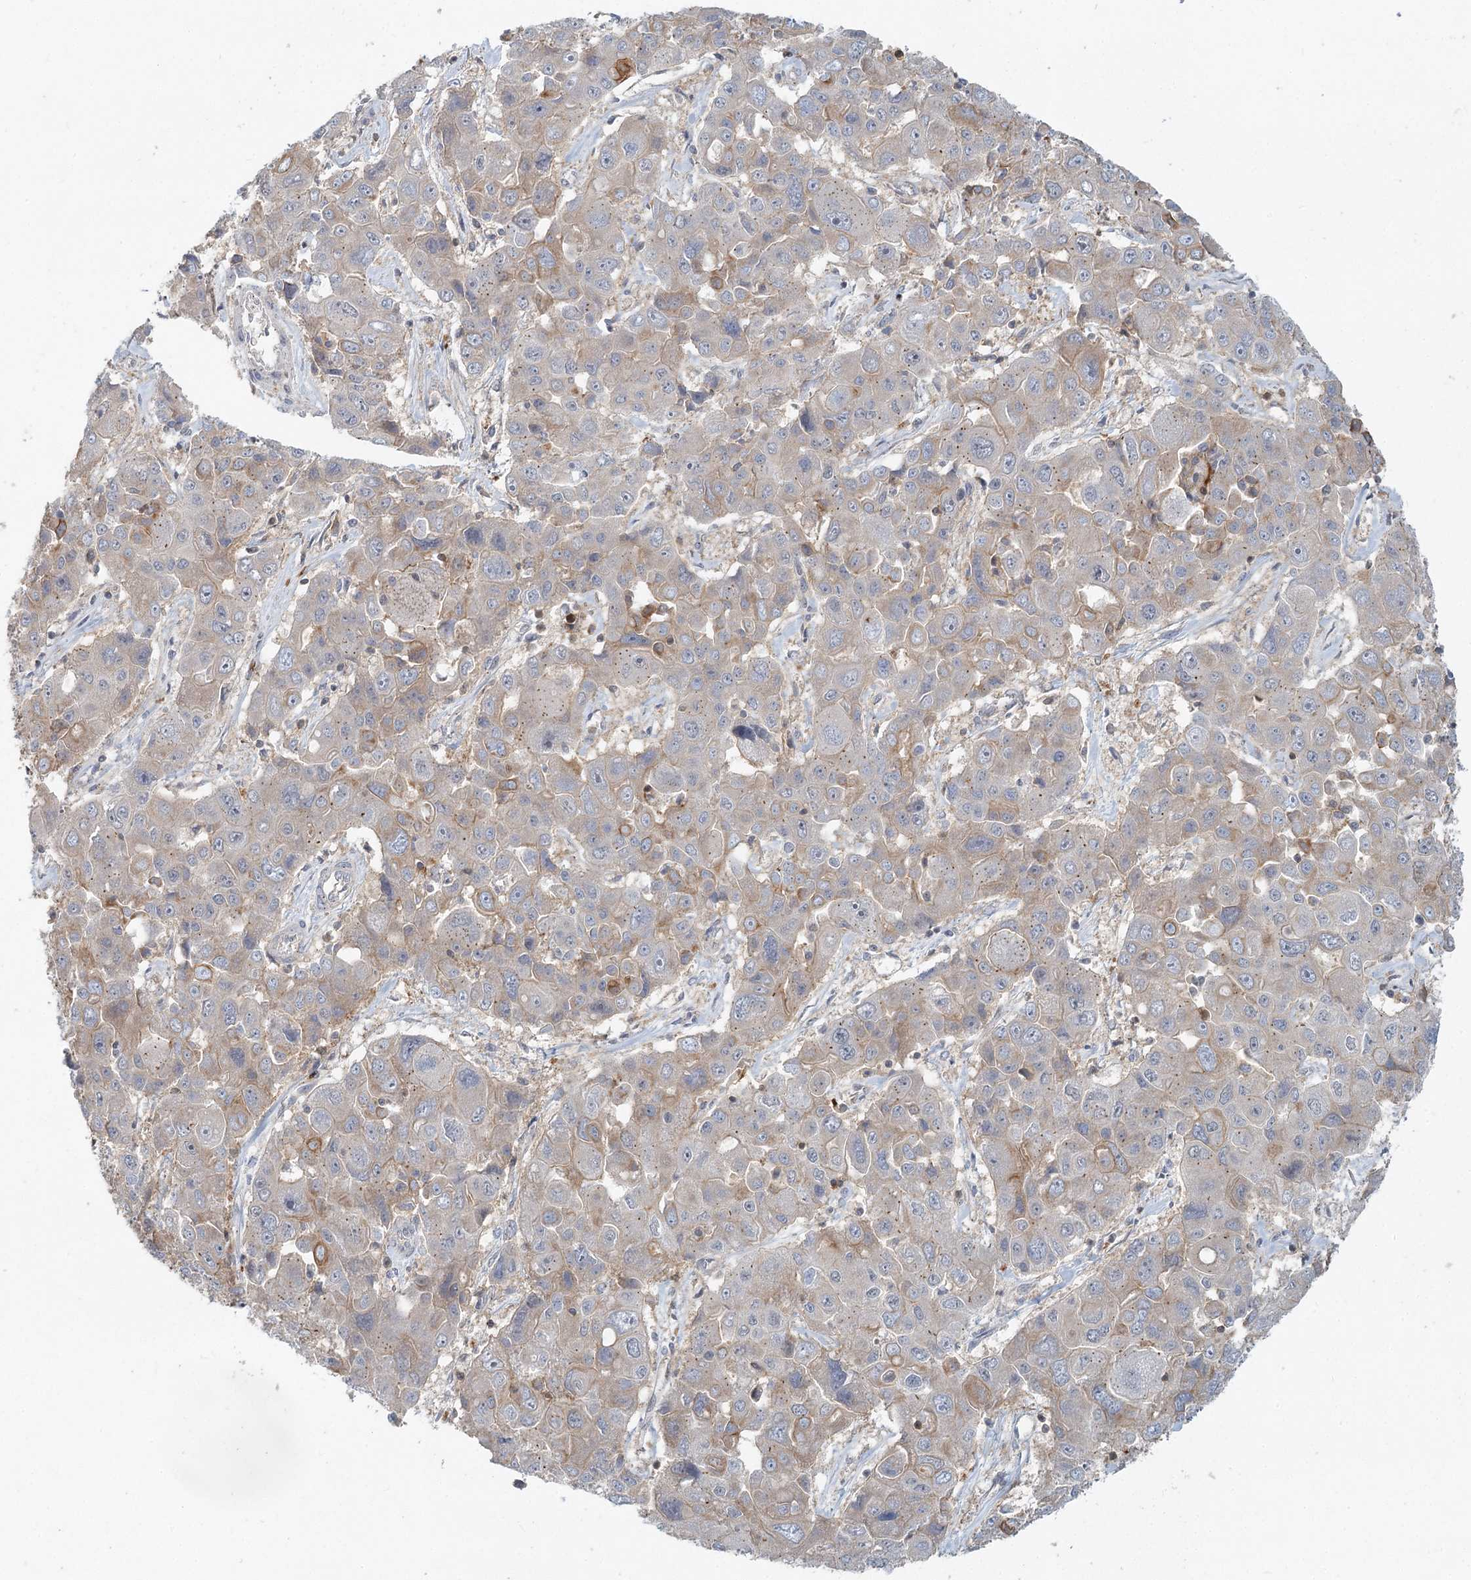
{"staining": {"intensity": "weak", "quantity": "<25%", "location": "cytoplasmic/membranous"}, "tissue": "liver cancer", "cell_type": "Tumor cells", "image_type": "cancer", "snomed": [{"axis": "morphology", "description": "Cholangiocarcinoma"}, {"axis": "topography", "description": "Liver"}], "caption": "Cholangiocarcinoma (liver) was stained to show a protein in brown. There is no significant expression in tumor cells. (IHC, brightfield microscopy, high magnification).", "gene": "CDC42SE2", "patient": {"sex": "male", "age": 67}}